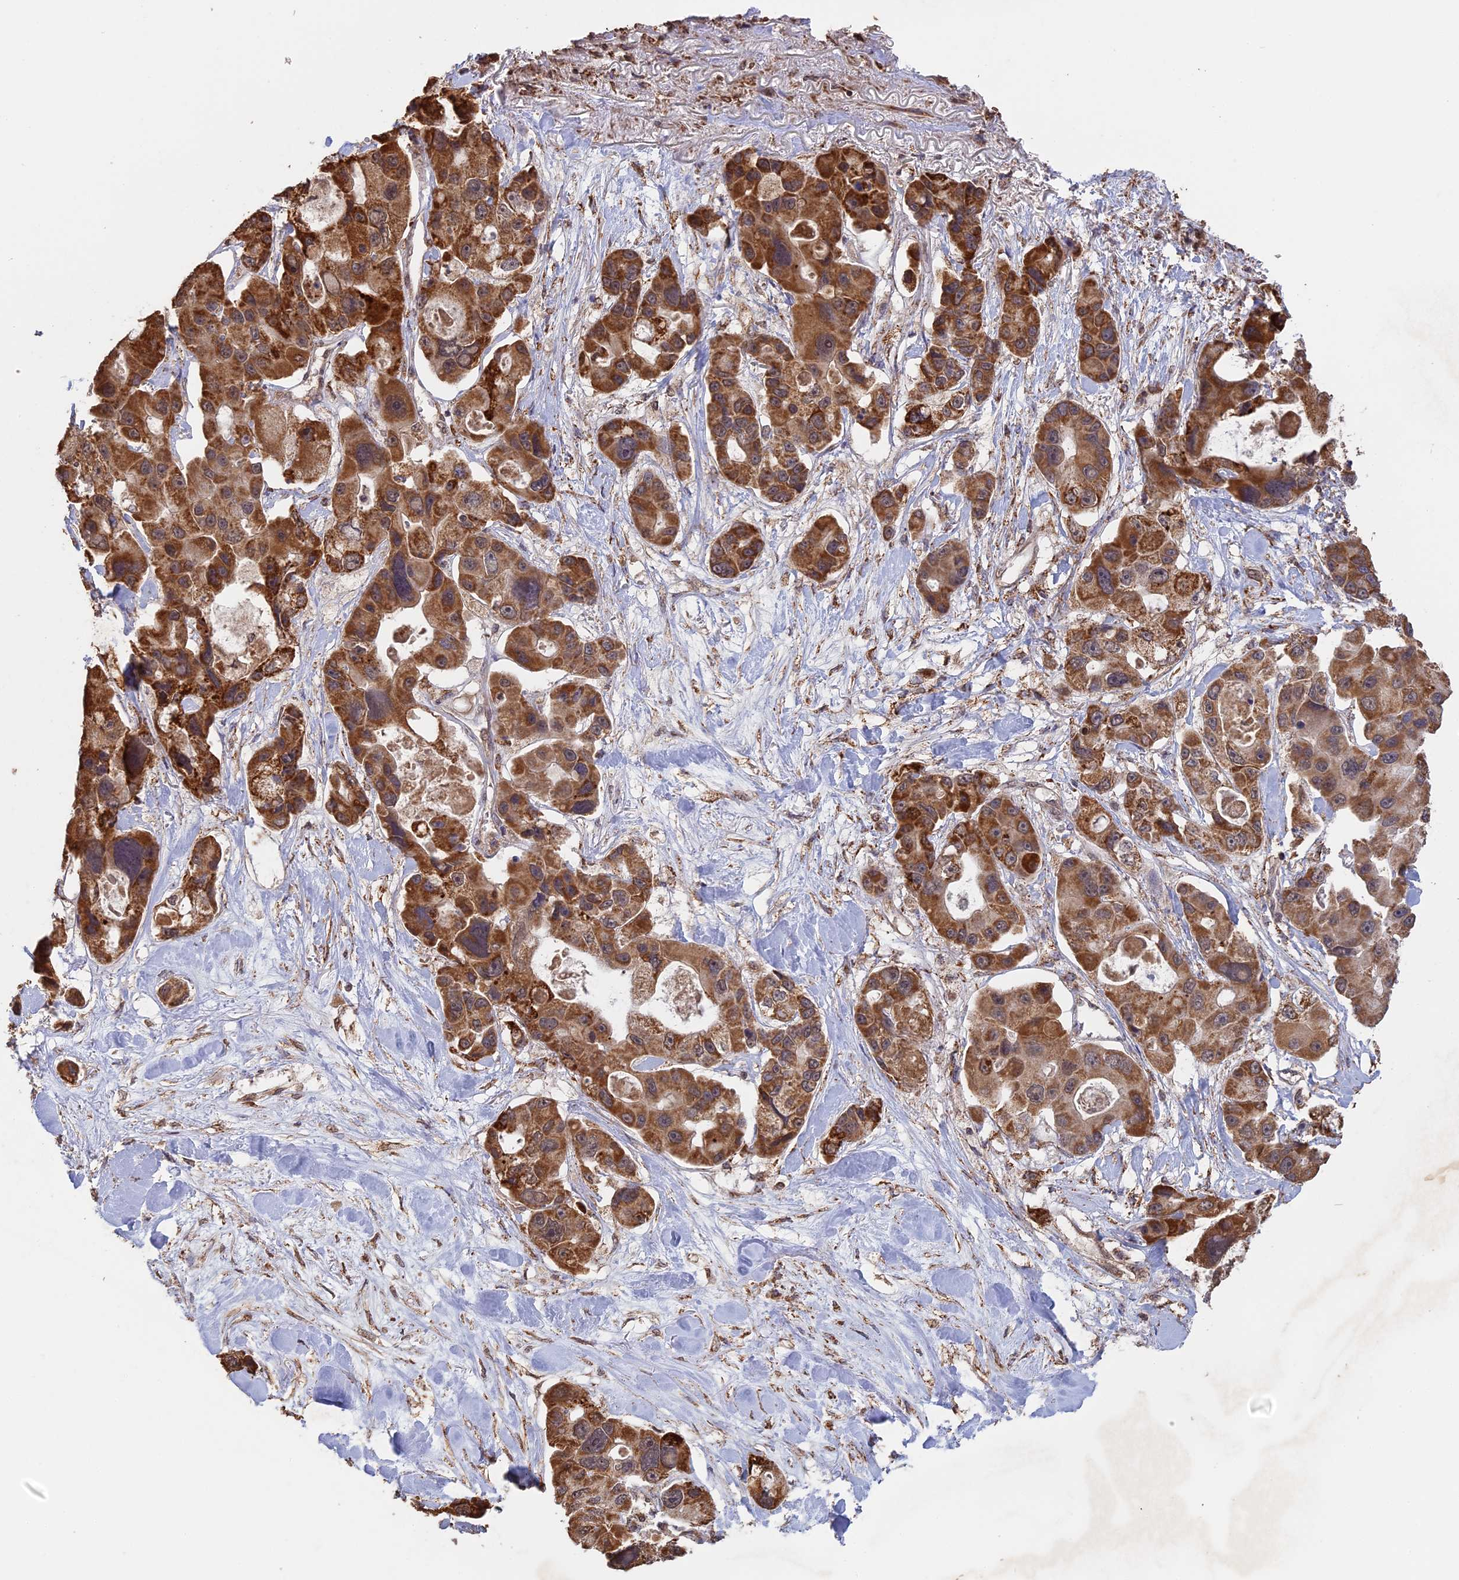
{"staining": {"intensity": "moderate", "quantity": ">75%", "location": "cytoplasmic/membranous"}, "tissue": "lung cancer", "cell_type": "Tumor cells", "image_type": "cancer", "snomed": [{"axis": "morphology", "description": "Adenocarcinoma, NOS"}, {"axis": "topography", "description": "Lung"}], "caption": "Moderate cytoplasmic/membranous positivity for a protein is present in about >75% of tumor cells of lung adenocarcinoma using IHC.", "gene": "FAM210B", "patient": {"sex": "female", "age": 54}}